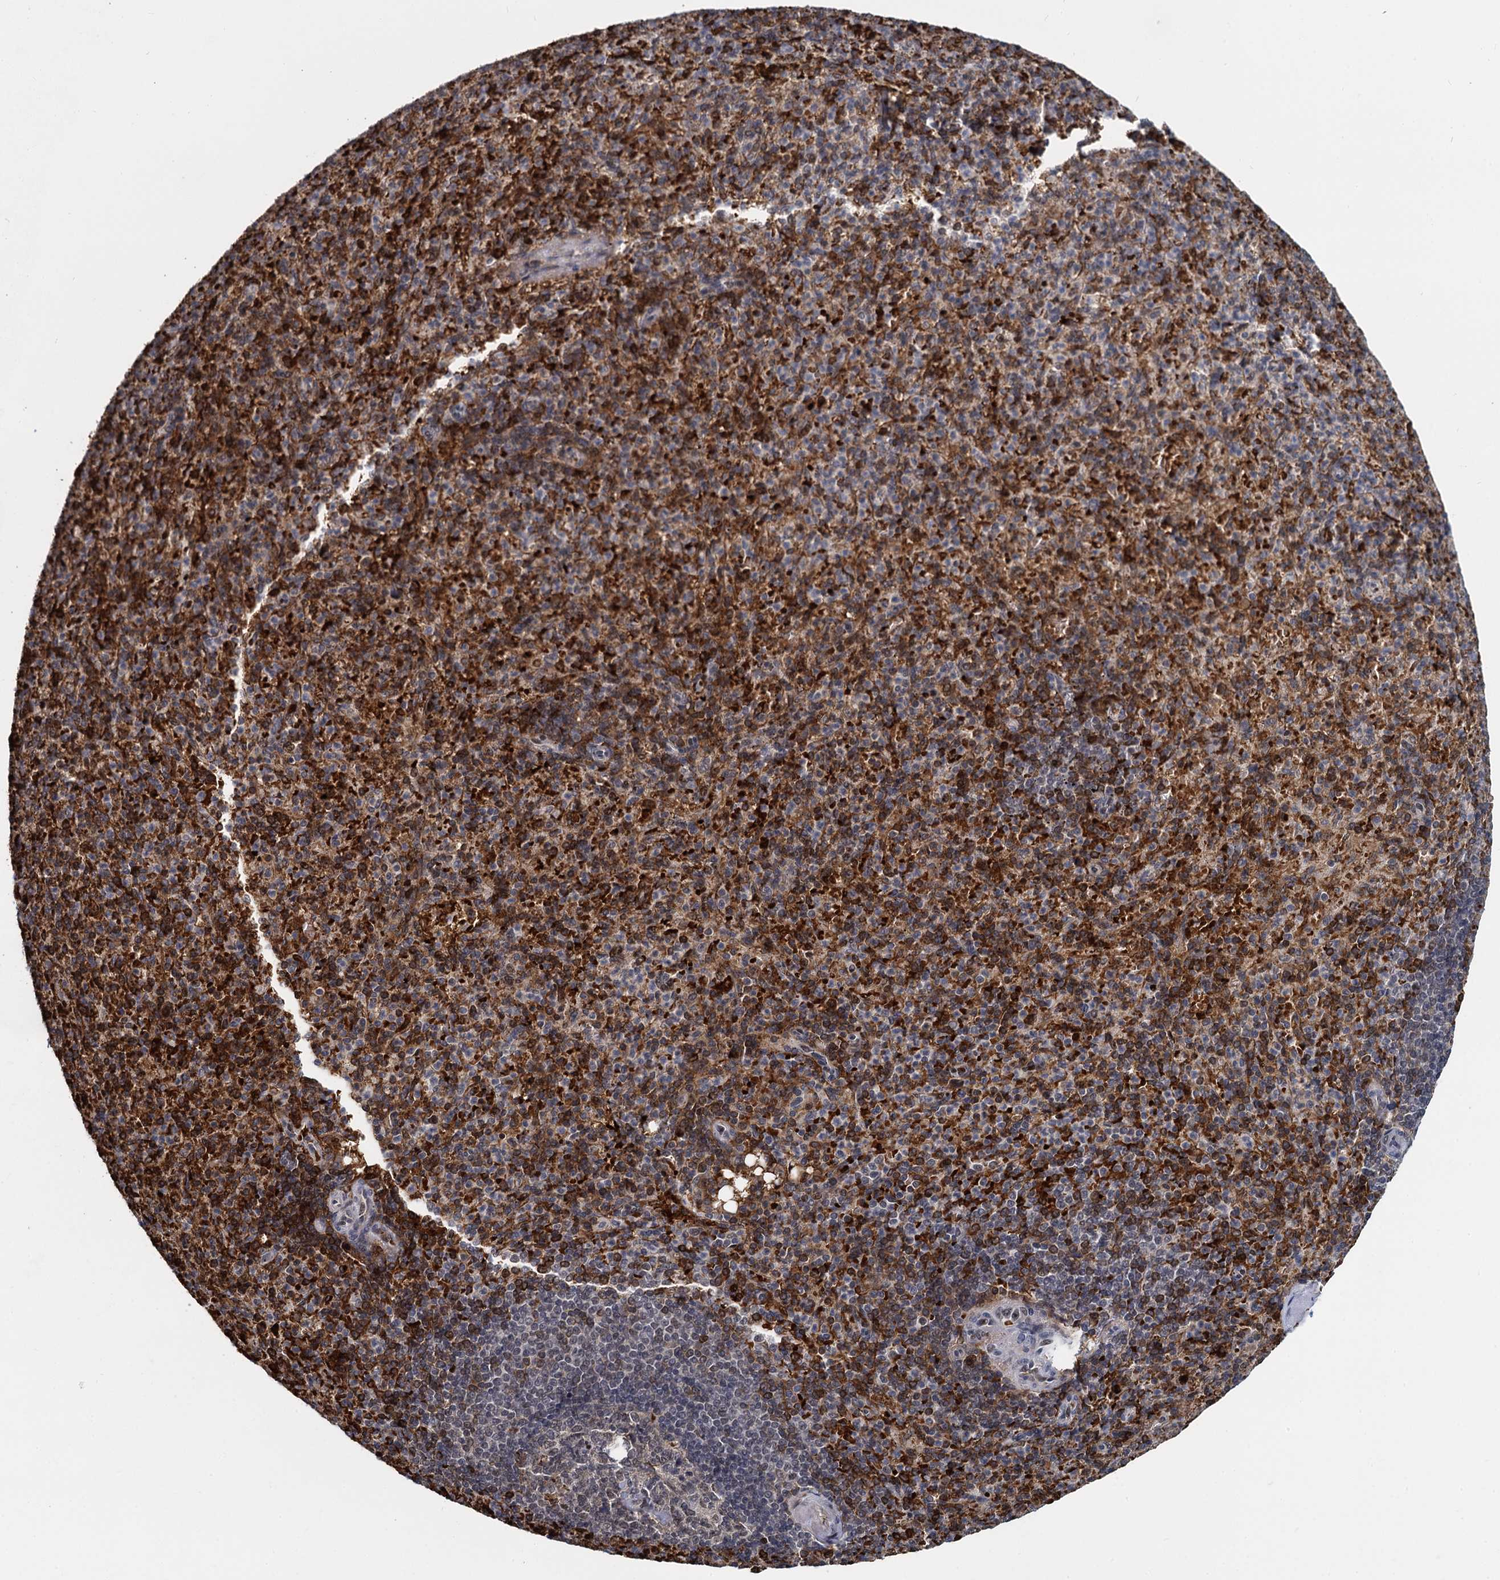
{"staining": {"intensity": "moderate", "quantity": "25%-75%", "location": "cytoplasmic/membranous,nuclear"}, "tissue": "spleen", "cell_type": "Cells in red pulp", "image_type": "normal", "snomed": [{"axis": "morphology", "description": "Normal tissue, NOS"}, {"axis": "topography", "description": "Spleen"}], "caption": "A brown stain shows moderate cytoplasmic/membranous,nuclear expression of a protein in cells in red pulp of normal human spleen. The staining was performed using DAB, with brown indicating positive protein expression. Nuclei are stained blue with hematoxylin.", "gene": "FANCI", "patient": {"sex": "female", "age": 74}}